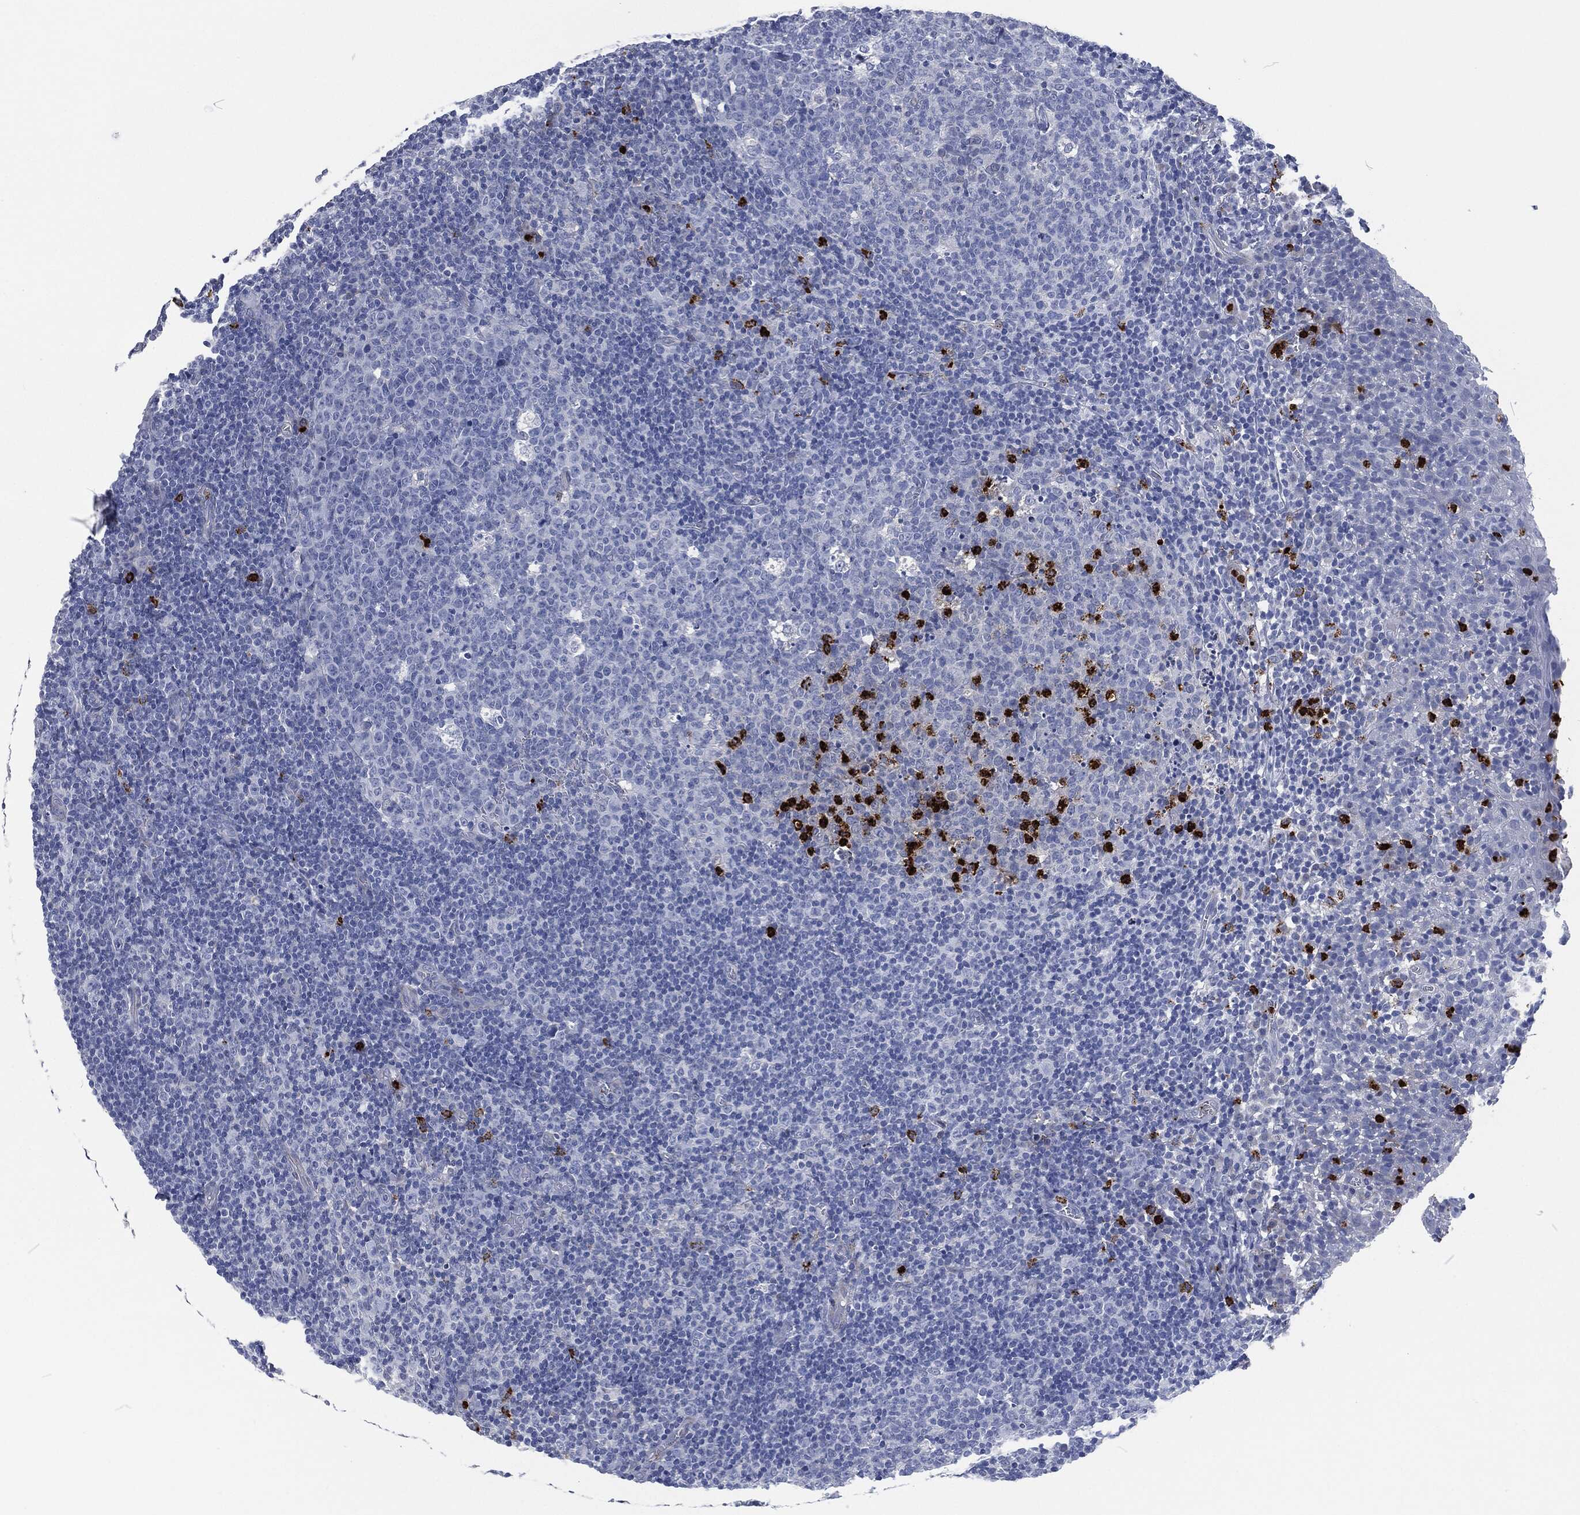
{"staining": {"intensity": "strong", "quantity": "<25%", "location": "cytoplasmic/membranous"}, "tissue": "tonsil", "cell_type": "Germinal center cells", "image_type": "normal", "snomed": [{"axis": "morphology", "description": "Normal tissue, NOS"}, {"axis": "topography", "description": "Tonsil"}], "caption": "IHC of benign tonsil demonstrates medium levels of strong cytoplasmic/membranous positivity in about <25% of germinal center cells. (DAB (3,3'-diaminobenzidine) IHC with brightfield microscopy, high magnification).", "gene": "MPO", "patient": {"sex": "female", "age": 5}}